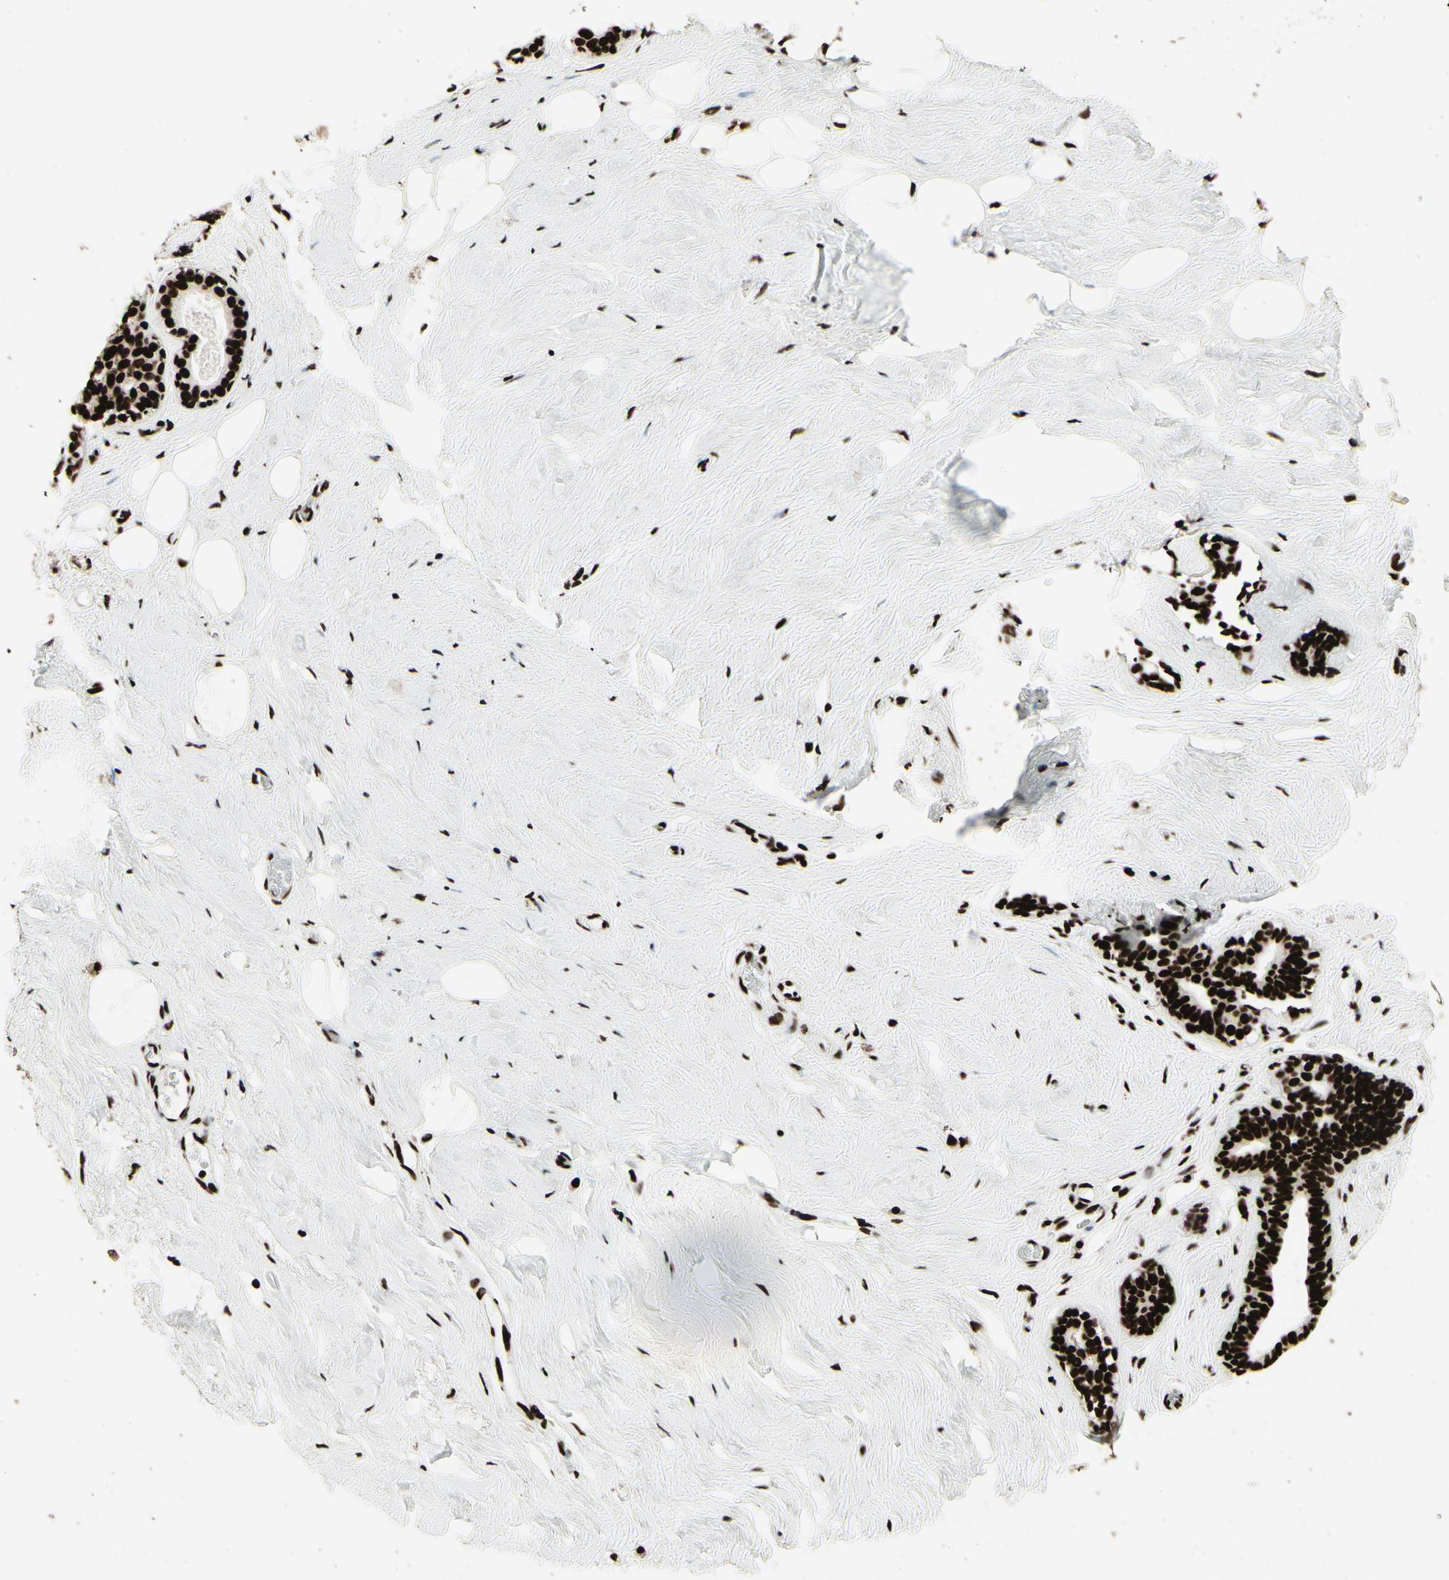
{"staining": {"intensity": "strong", "quantity": ">75%", "location": "nuclear"}, "tissue": "breast", "cell_type": "Adipocytes", "image_type": "normal", "snomed": [{"axis": "morphology", "description": "Normal tissue, NOS"}, {"axis": "topography", "description": "Breast"}], "caption": "Immunohistochemical staining of benign human breast exhibits high levels of strong nuclear staining in about >75% of adipocytes. The protein of interest is stained brown, and the nuclei are stained in blue (DAB IHC with brightfield microscopy, high magnification).", "gene": "U2AF2", "patient": {"sex": "female", "age": 75}}